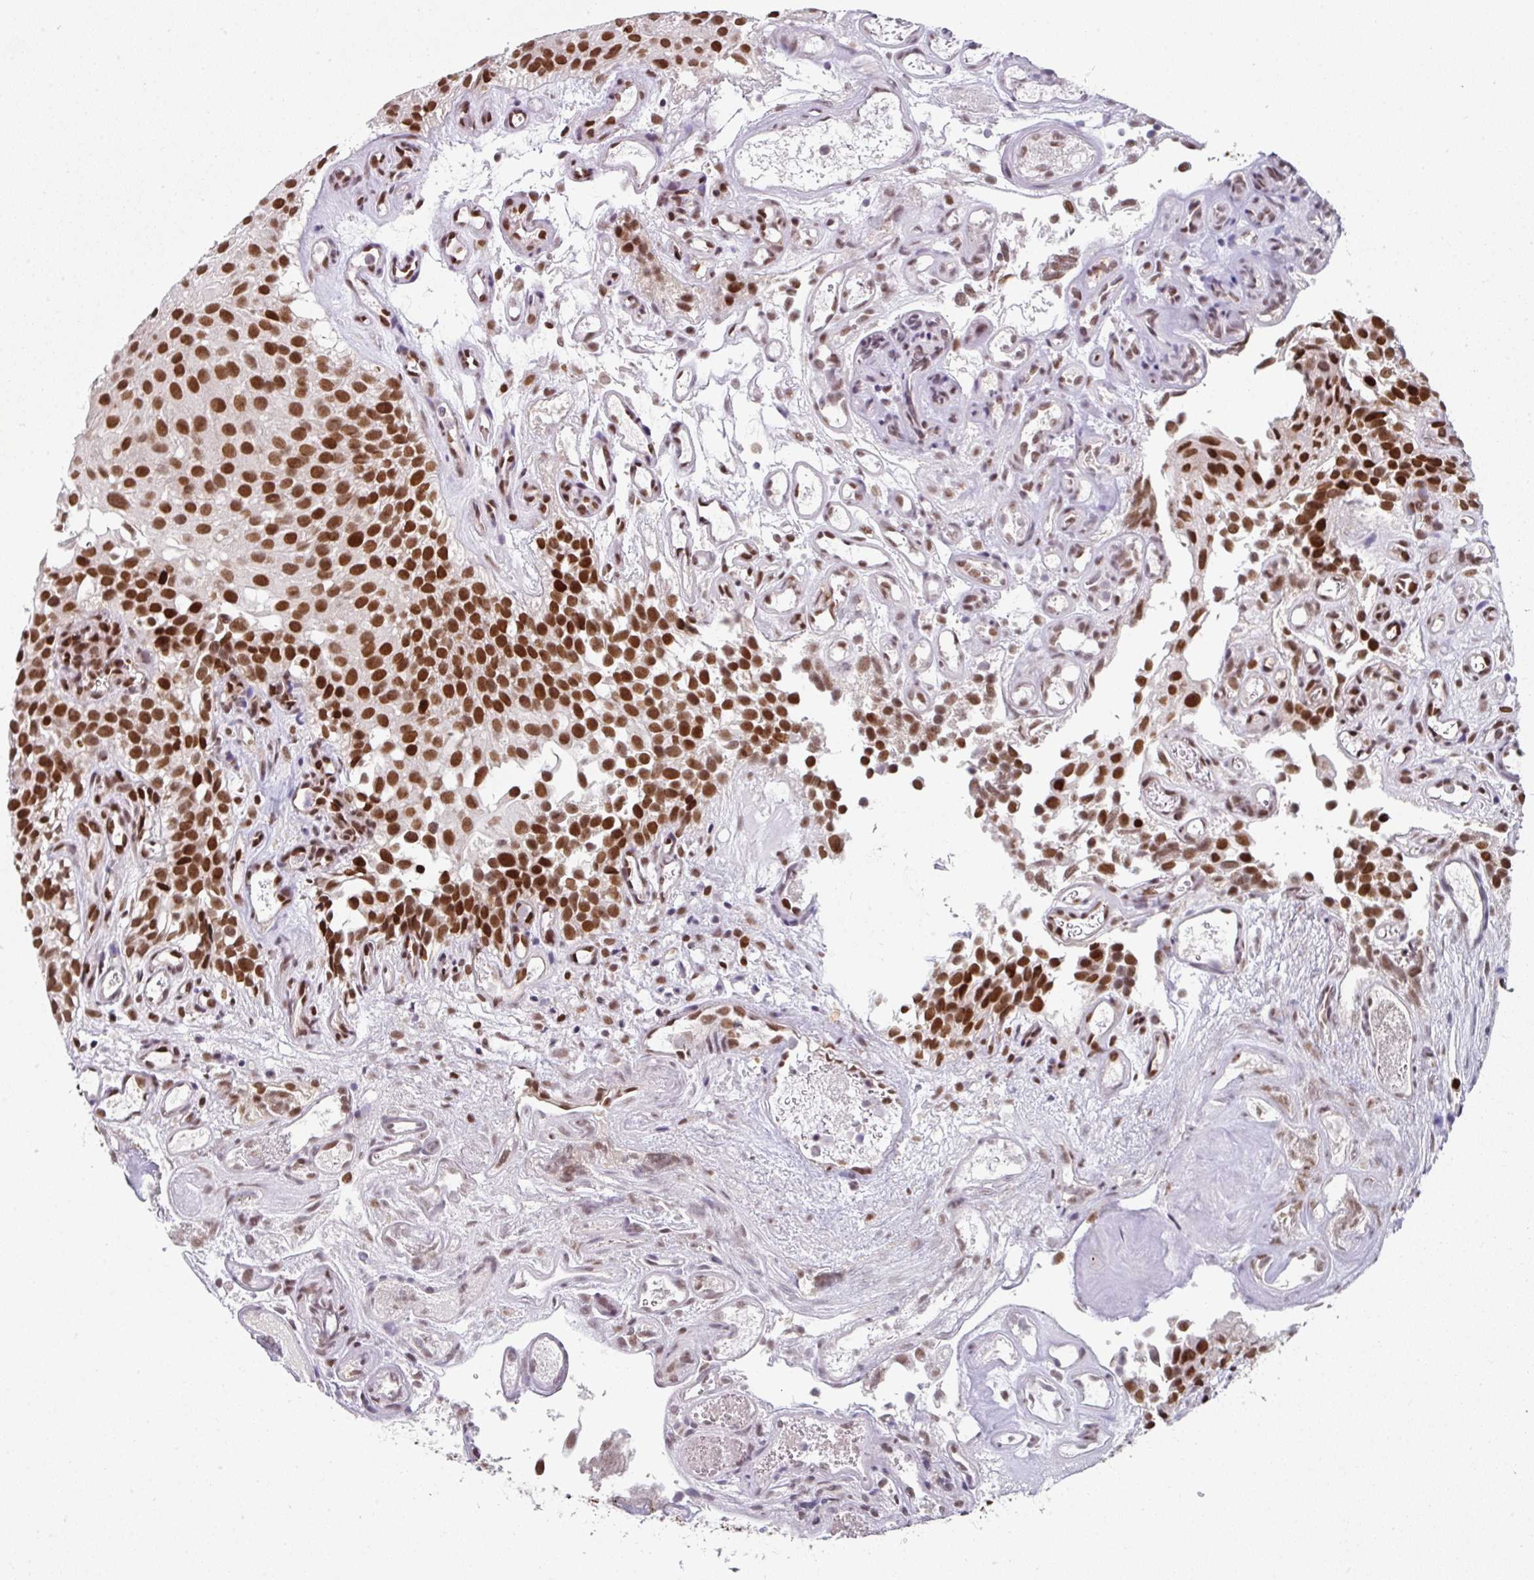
{"staining": {"intensity": "strong", "quantity": ">75%", "location": "nuclear"}, "tissue": "urothelial cancer", "cell_type": "Tumor cells", "image_type": "cancer", "snomed": [{"axis": "morphology", "description": "Urothelial carcinoma, NOS"}, {"axis": "topography", "description": "Urinary bladder"}], "caption": "The histopathology image demonstrates a brown stain indicating the presence of a protein in the nuclear of tumor cells in urothelial cancer.", "gene": "RAD50", "patient": {"sex": "male", "age": 87}}